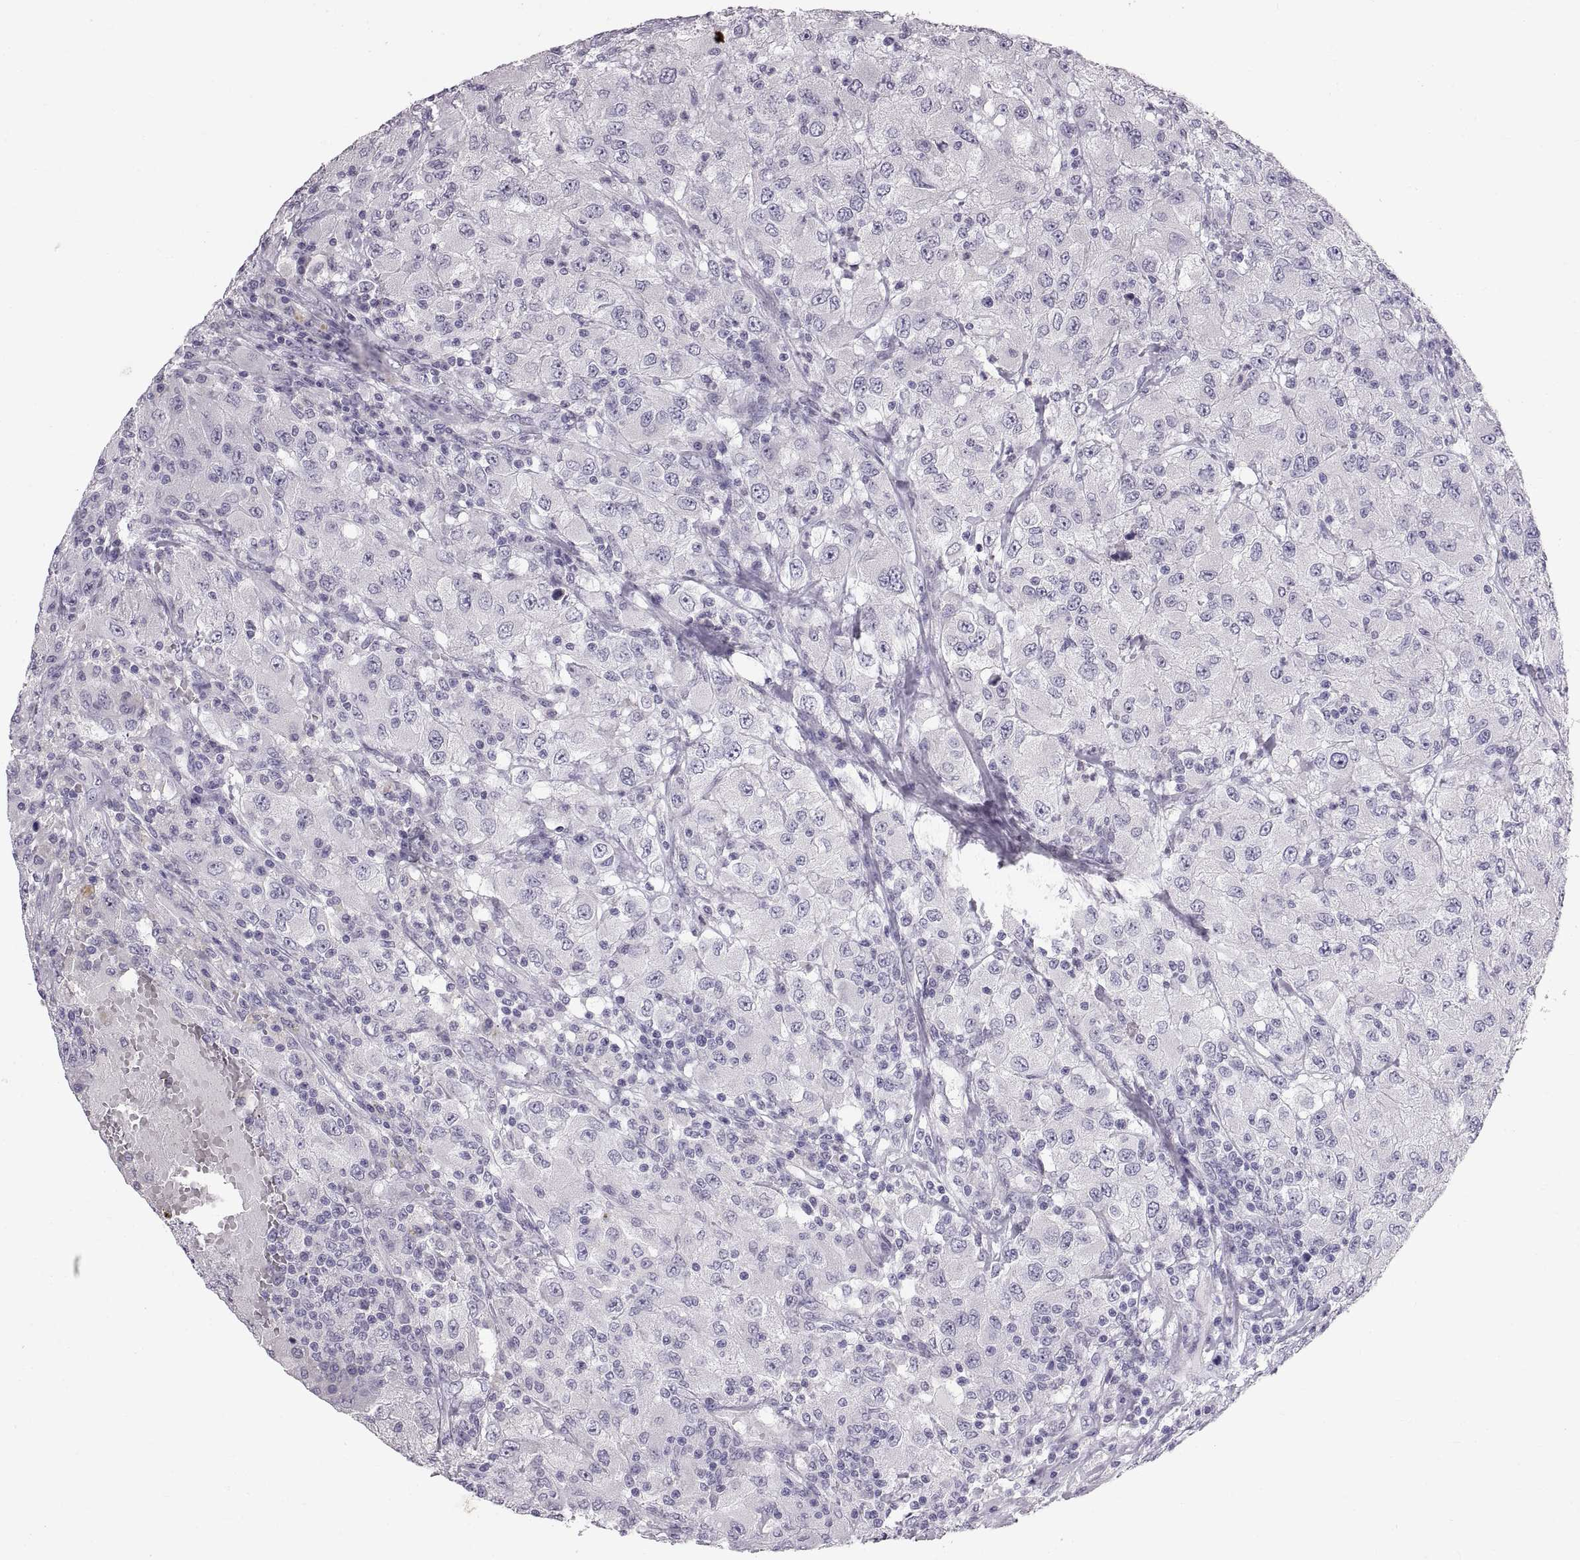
{"staining": {"intensity": "negative", "quantity": "none", "location": "none"}, "tissue": "renal cancer", "cell_type": "Tumor cells", "image_type": "cancer", "snomed": [{"axis": "morphology", "description": "Adenocarcinoma, NOS"}, {"axis": "topography", "description": "Kidney"}], "caption": "Tumor cells show no significant protein staining in renal adenocarcinoma.", "gene": "SPACDR", "patient": {"sex": "female", "age": 67}}